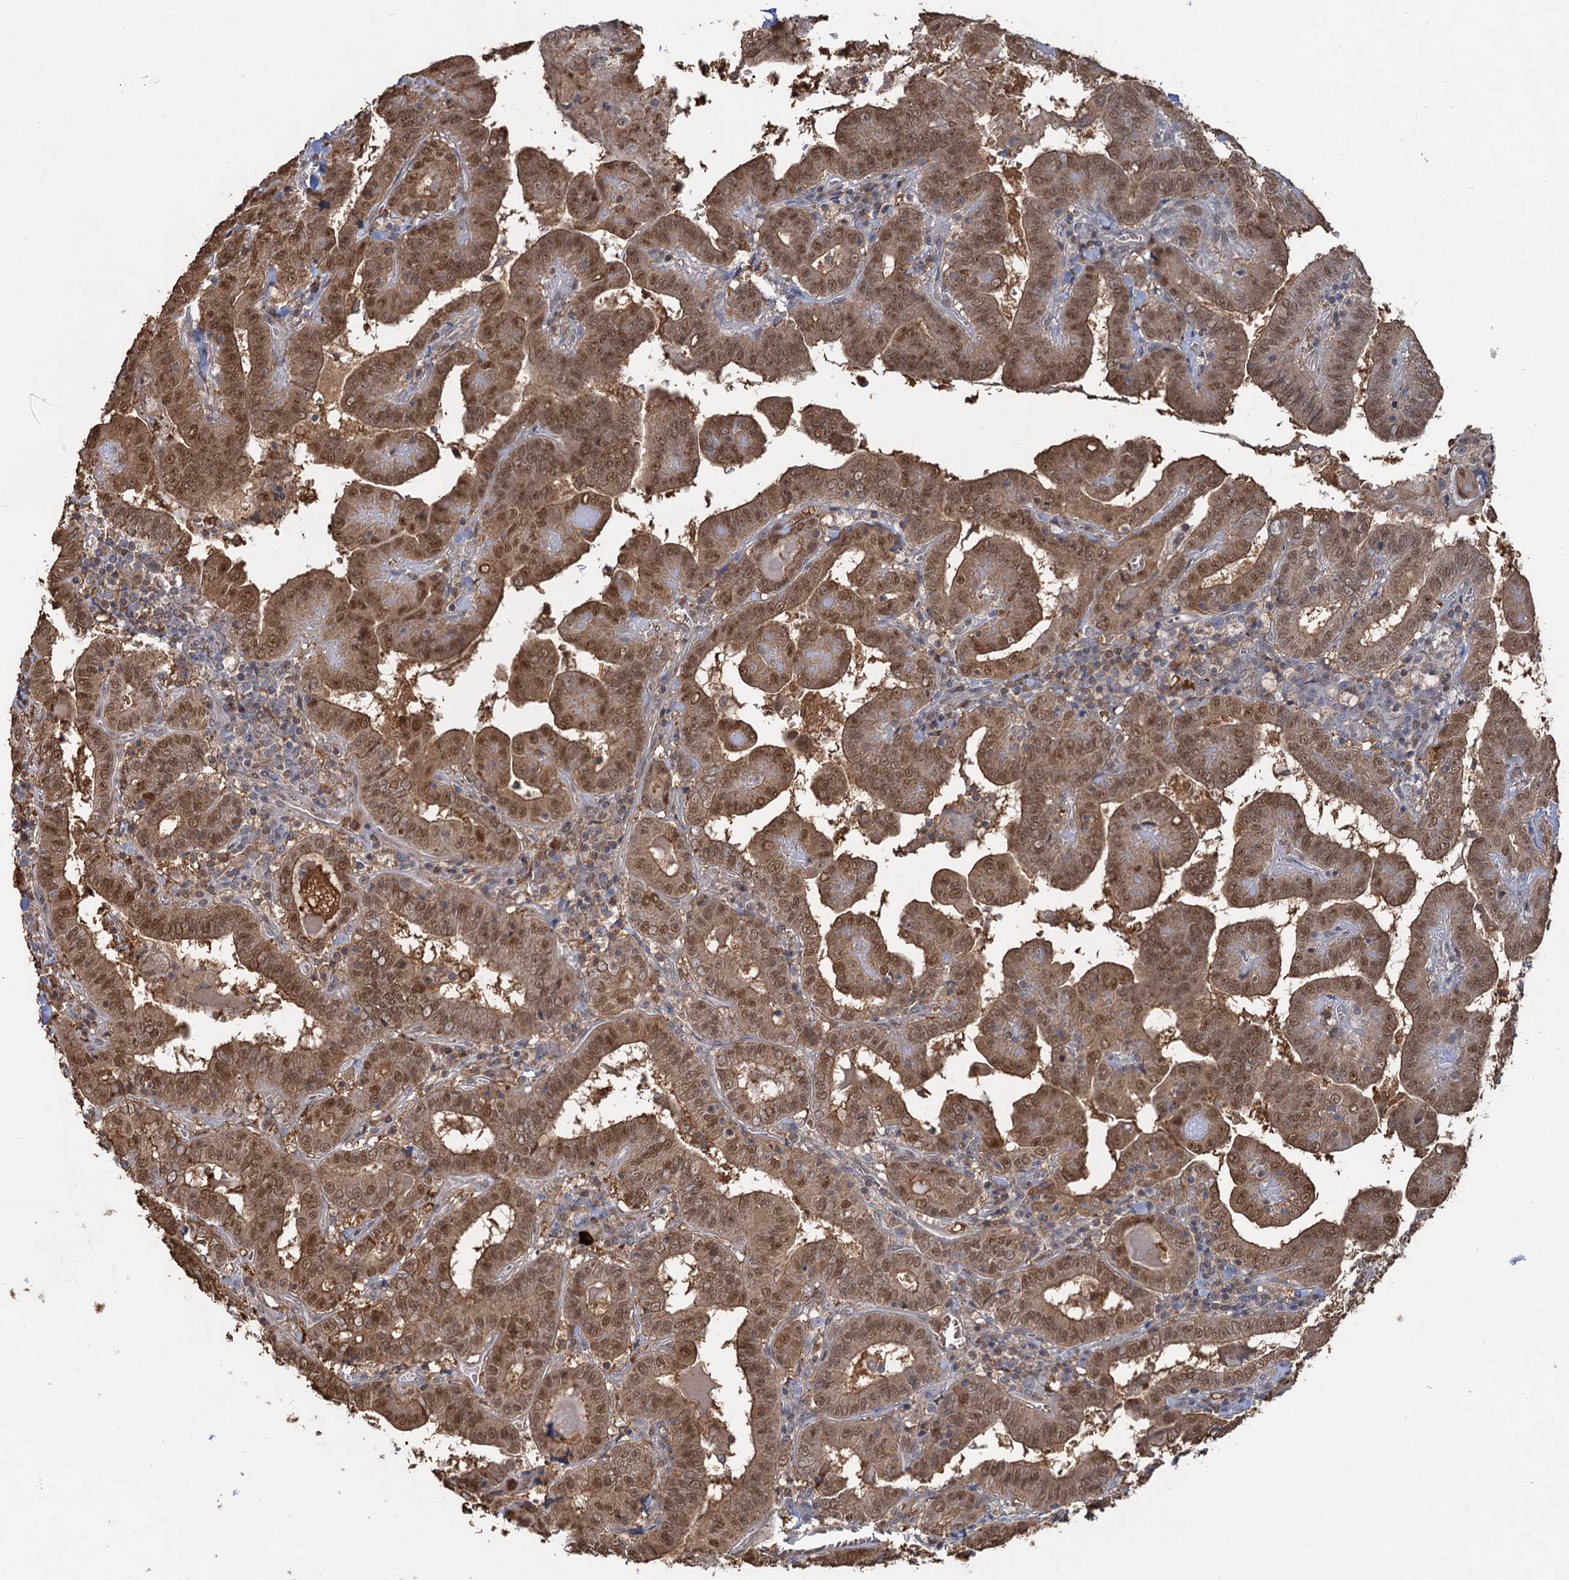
{"staining": {"intensity": "moderate", "quantity": ">75%", "location": "cytoplasmic/membranous,nuclear"}, "tissue": "thyroid cancer", "cell_type": "Tumor cells", "image_type": "cancer", "snomed": [{"axis": "morphology", "description": "Papillary adenocarcinoma, NOS"}, {"axis": "topography", "description": "Thyroid gland"}], "caption": "The image reveals staining of thyroid cancer, revealing moderate cytoplasmic/membranous and nuclear protein expression (brown color) within tumor cells. (brown staining indicates protein expression, while blue staining denotes nuclei).", "gene": "ZNF609", "patient": {"sex": "female", "age": 72}}